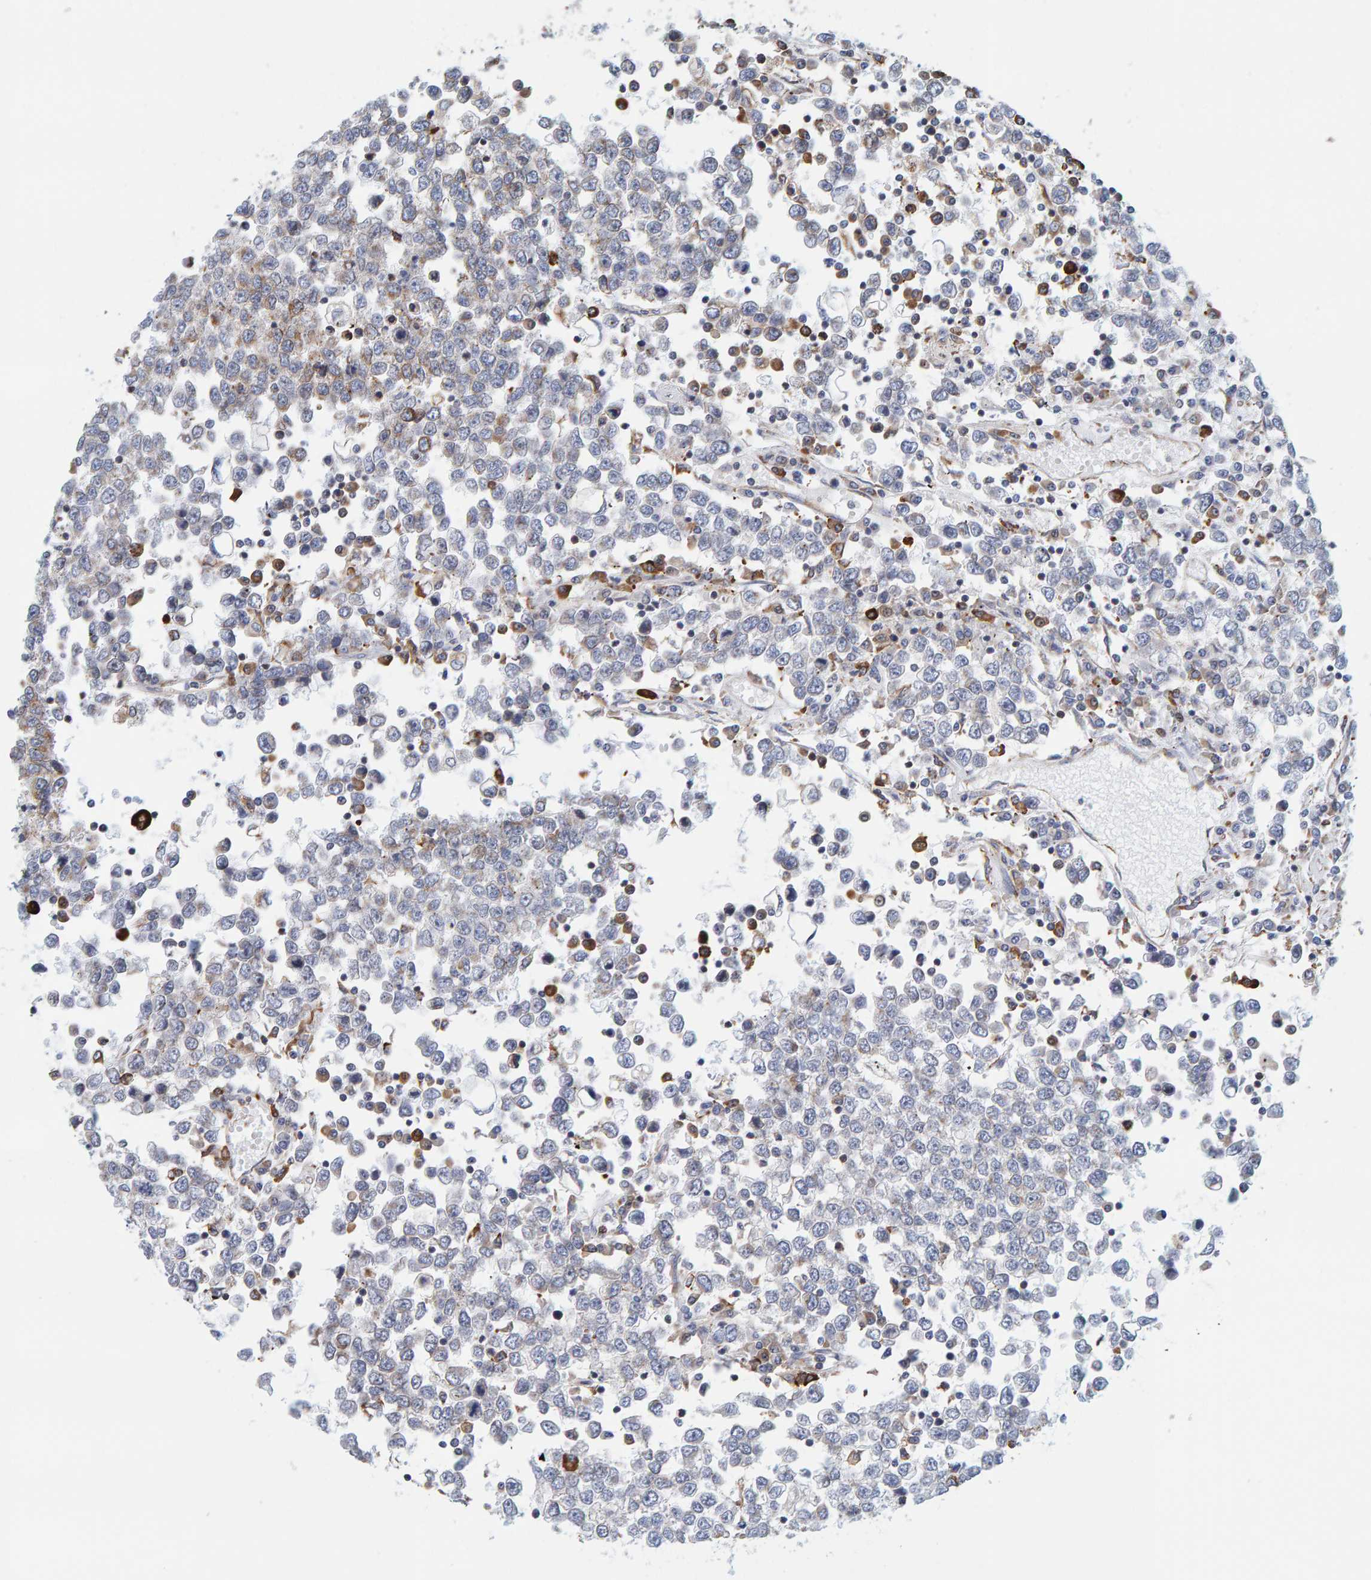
{"staining": {"intensity": "weak", "quantity": "<25%", "location": "cytoplasmic/membranous"}, "tissue": "testis cancer", "cell_type": "Tumor cells", "image_type": "cancer", "snomed": [{"axis": "morphology", "description": "Seminoma, NOS"}, {"axis": "topography", "description": "Testis"}], "caption": "DAB (3,3'-diaminobenzidine) immunohistochemical staining of human testis cancer shows no significant staining in tumor cells. Nuclei are stained in blue.", "gene": "SGPL1", "patient": {"sex": "male", "age": 65}}